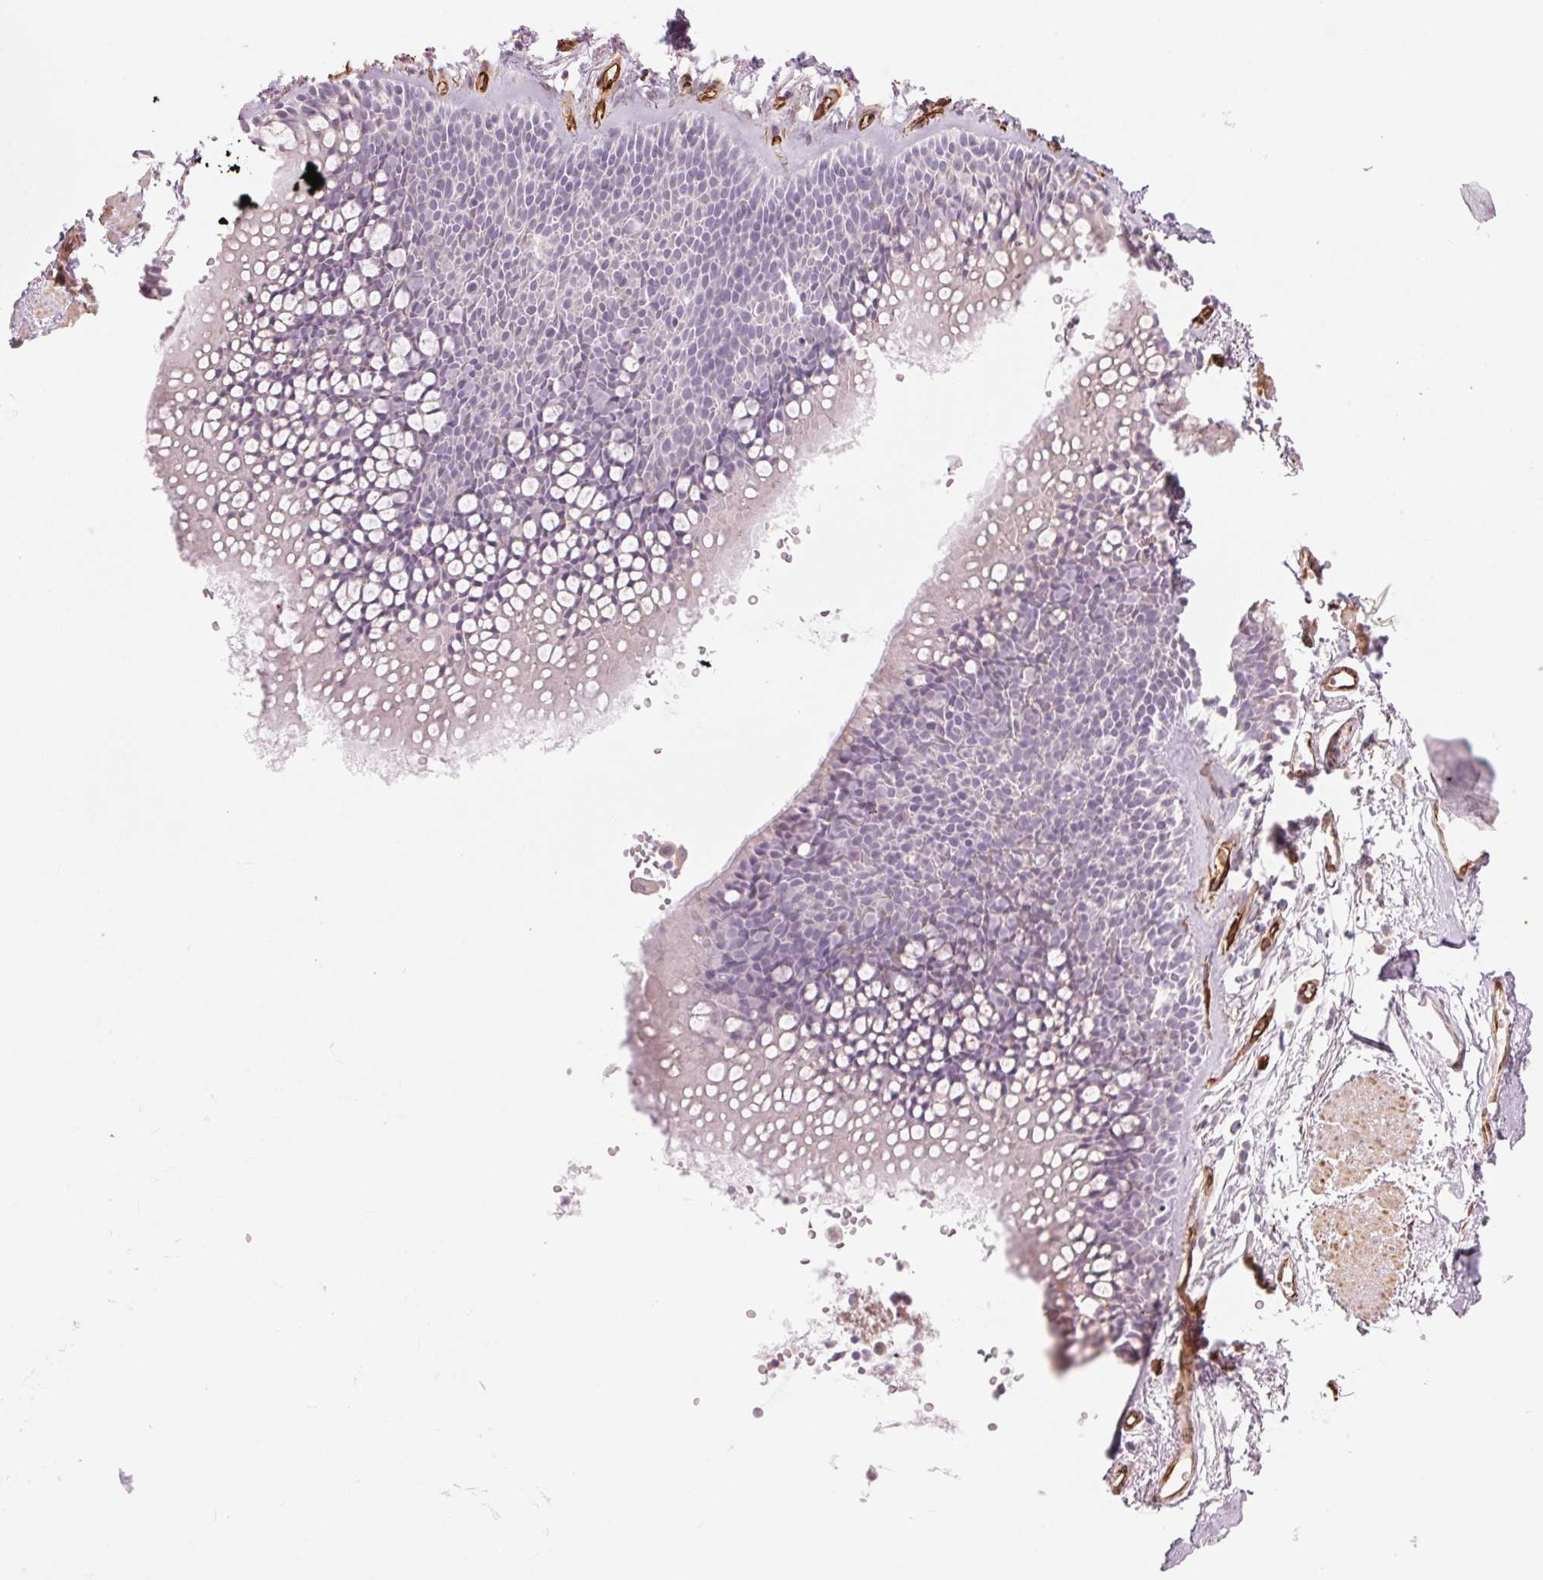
{"staining": {"intensity": "weak", "quantity": "<25%", "location": "cytoplasmic/membranous"}, "tissue": "adipose tissue", "cell_type": "Adipocytes", "image_type": "normal", "snomed": [{"axis": "morphology", "description": "Normal tissue, NOS"}, {"axis": "topography", "description": "Cartilage tissue"}, {"axis": "topography", "description": "Bronchus"}], "caption": "A high-resolution micrograph shows IHC staining of unremarkable adipose tissue, which reveals no significant positivity in adipocytes.", "gene": "CLPS", "patient": {"sex": "female", "age": 79}}